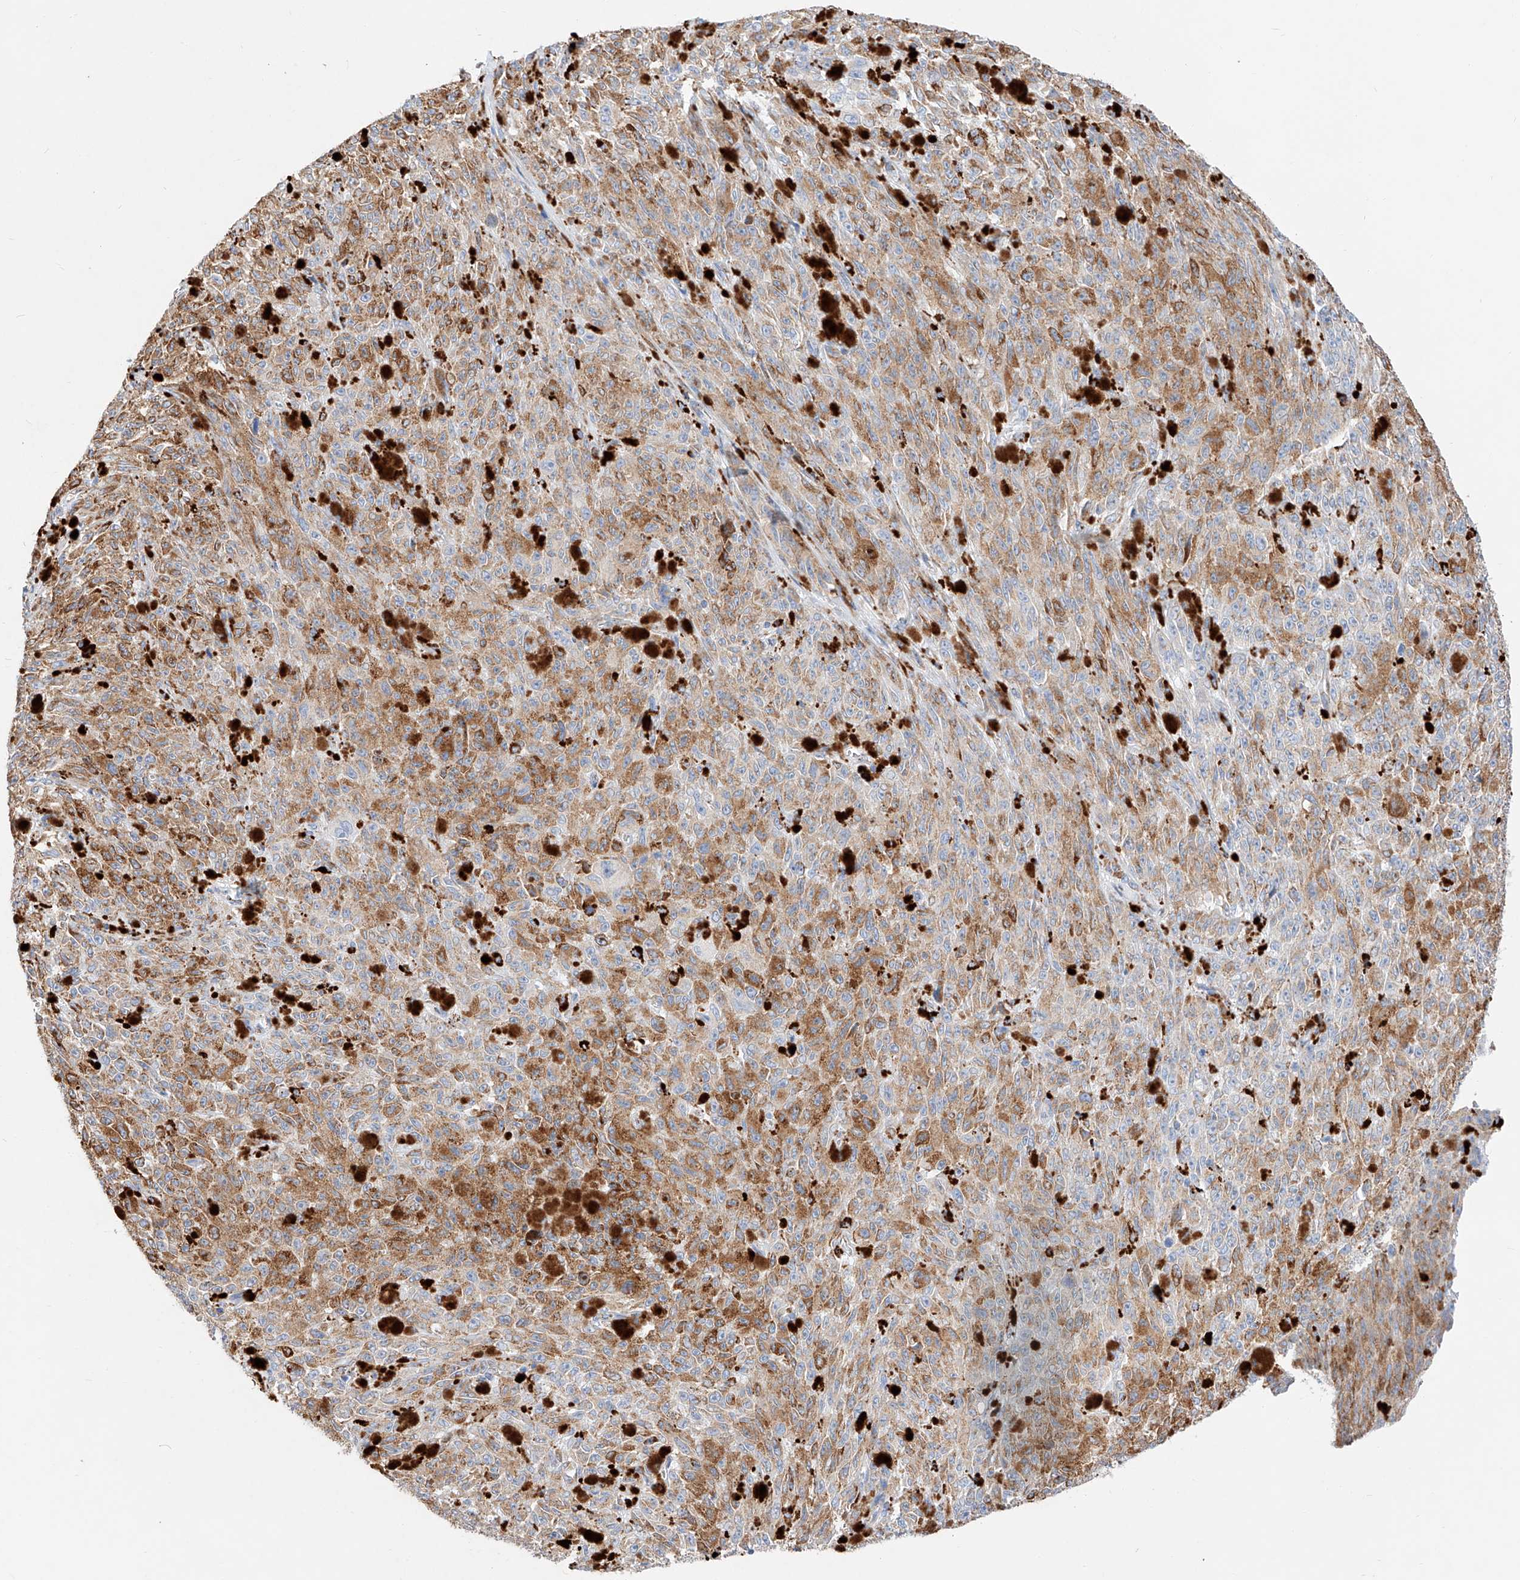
{"staining": {"intensity": "moderate", "quantity": ">75%", "location": "cytoplasmic/membranous"}, "tissue": "melanoma", "cell_type": "Tumor cells", "image_type": "cancer", "snomed": [{"axis": "morphology", "description": "Malignant melanoma, NOS"}, {"axis": "topography", "description": "Skin"}], "caption": "Malignant melanoma was stained to show a protein in brown. There is medium levels of moderate cytoplasmic/membranous staining in about >75% of tumor cells.", "gene": "C6orf62", "patient": {"sex": "female", "age": 82}}